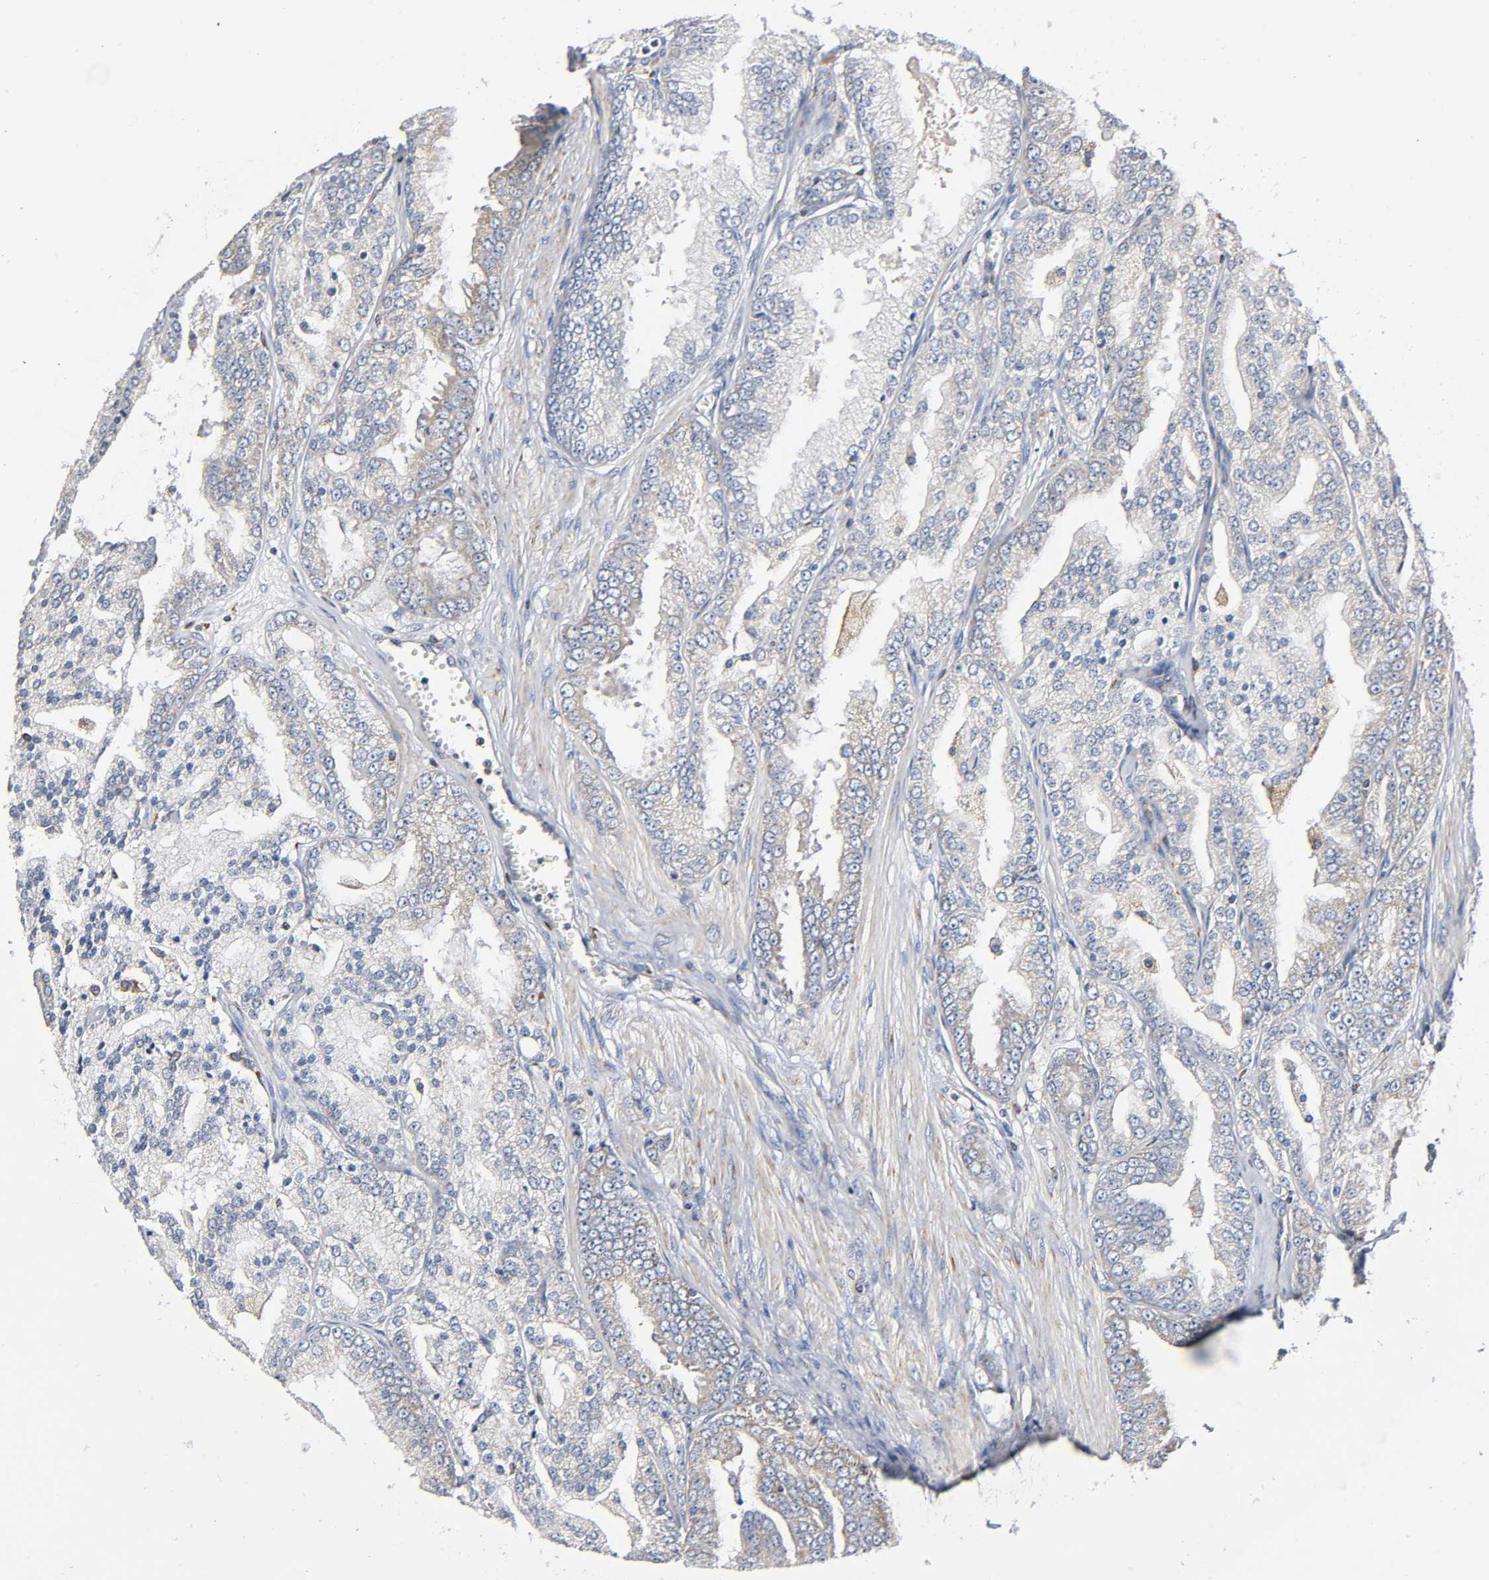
{"staining": {"intensity": "weak", "quantity": "25%-75%", "location": "cytoplasmic/membranous"}, "tissue": "prostate cancer", "cell_type": "Tumor cells", "image_type": "cancer", "snomed": [{"axis": "morphology", "description": "Adenocarcinoma, High grade"}, {"axis": "topography", "description": "Prostate"}], "caption": "Protein expression analysis of prostate cancer reveals weak cytoplasmic/membranous positivity in about 25%-75% of tumor cells.", "gene": "BAK1", "patient": {"sex": "male", "age": 61}}